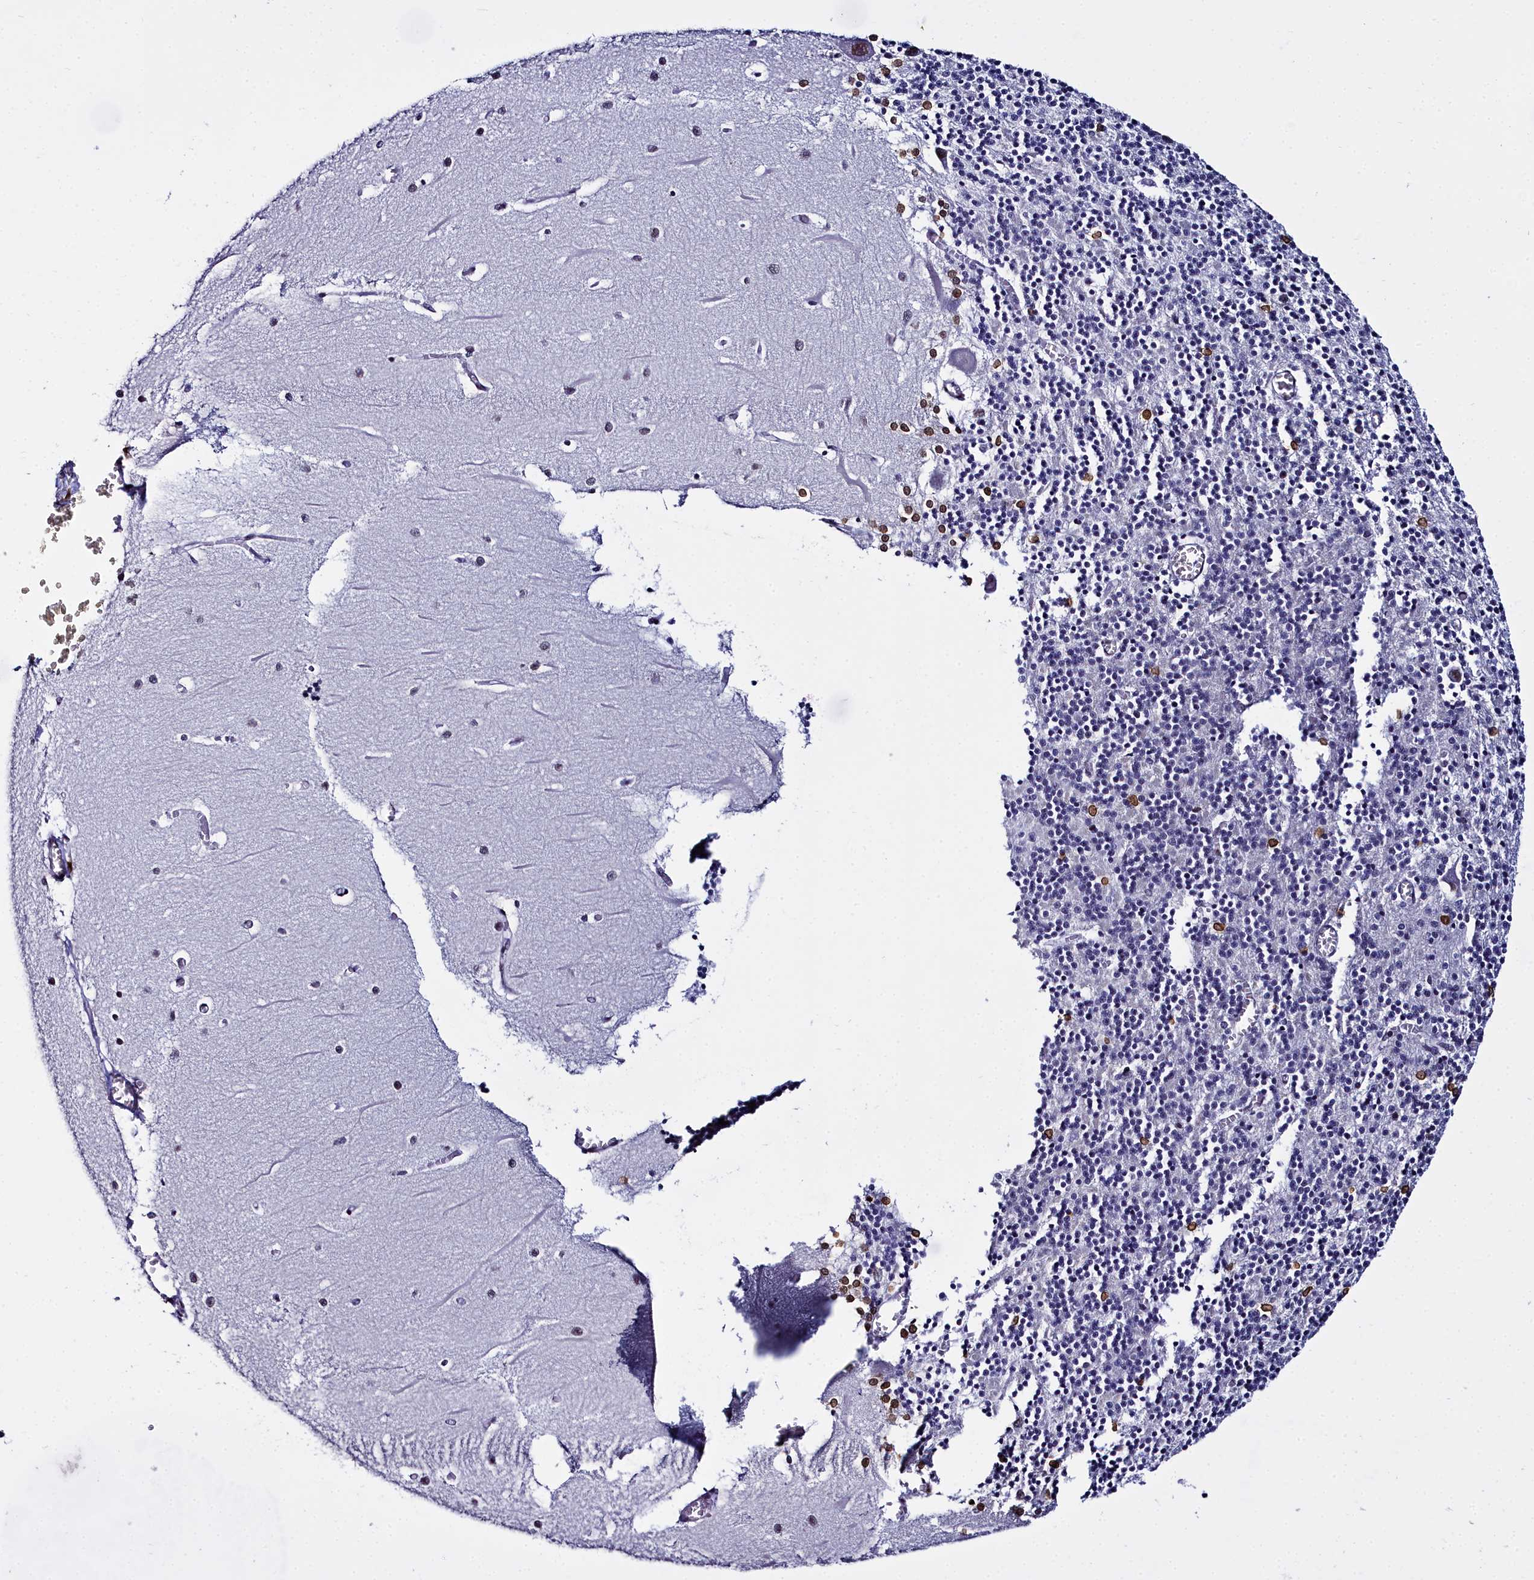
{"staining": {"intensity": "weak", "quantity": "<25%", "location": "nuclear"}, "tissue": "cerebellum", "cell_type": "Cells in granular layer", "image_type": "normal", "snomed": [{"axis": "morphology", "description": "Normal tissue, NOS"}, {"axis": "topography", "description": "Cerebellum"}], "caption": "The histopathology image shows no staining of cells in granular layer in unremarkable cerebellum. The staining was performed using DAB to visualize the protein expression in brown, while the nuclei were stained in blue with hematoxylin (Magnification: 20x).", "gene": "CCDC97", "patient": {"sex": "male", "age": 37}}